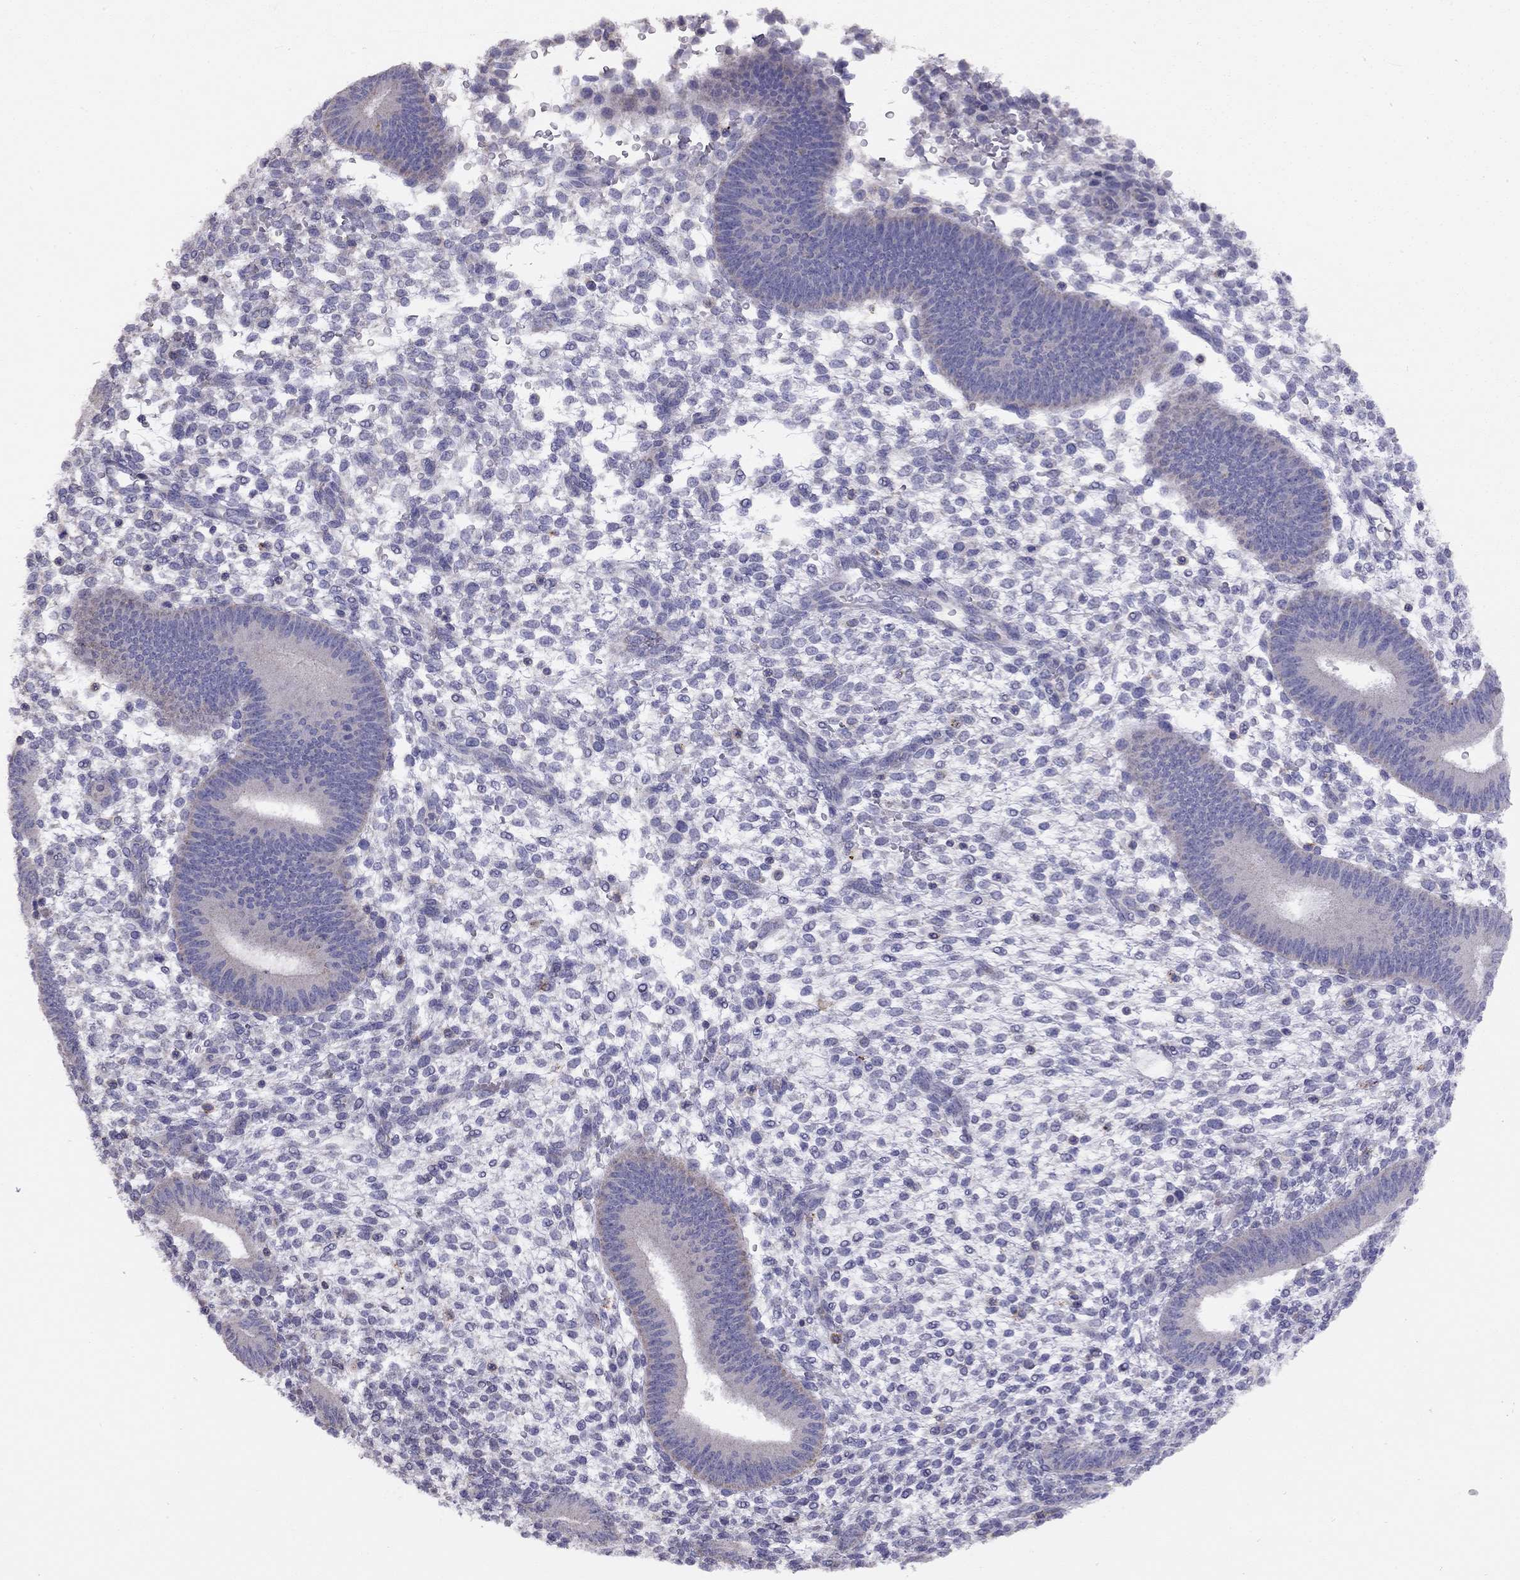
{"staining": {"intensity": "negative", "quantity": "none", "location": "none"}, "tissue": "endometrium", "cell_type": "Cells in endometrial stroma", "image_type": "normal", "snomed": [{"axis": "morphology", "description": "Normal tissue, NOS"}, {"axis": "topography", "description": "Endometrium"}], "caption": "Benign endometrium was stained to show a protein in brown. There is no significant positivity in cells in endometrial stroma. (Immunohistochemistry (ihc), brightfield microscopy, high magnification).", "gene": "CITED1", "patient": {"sex": "female", "age": 39}}